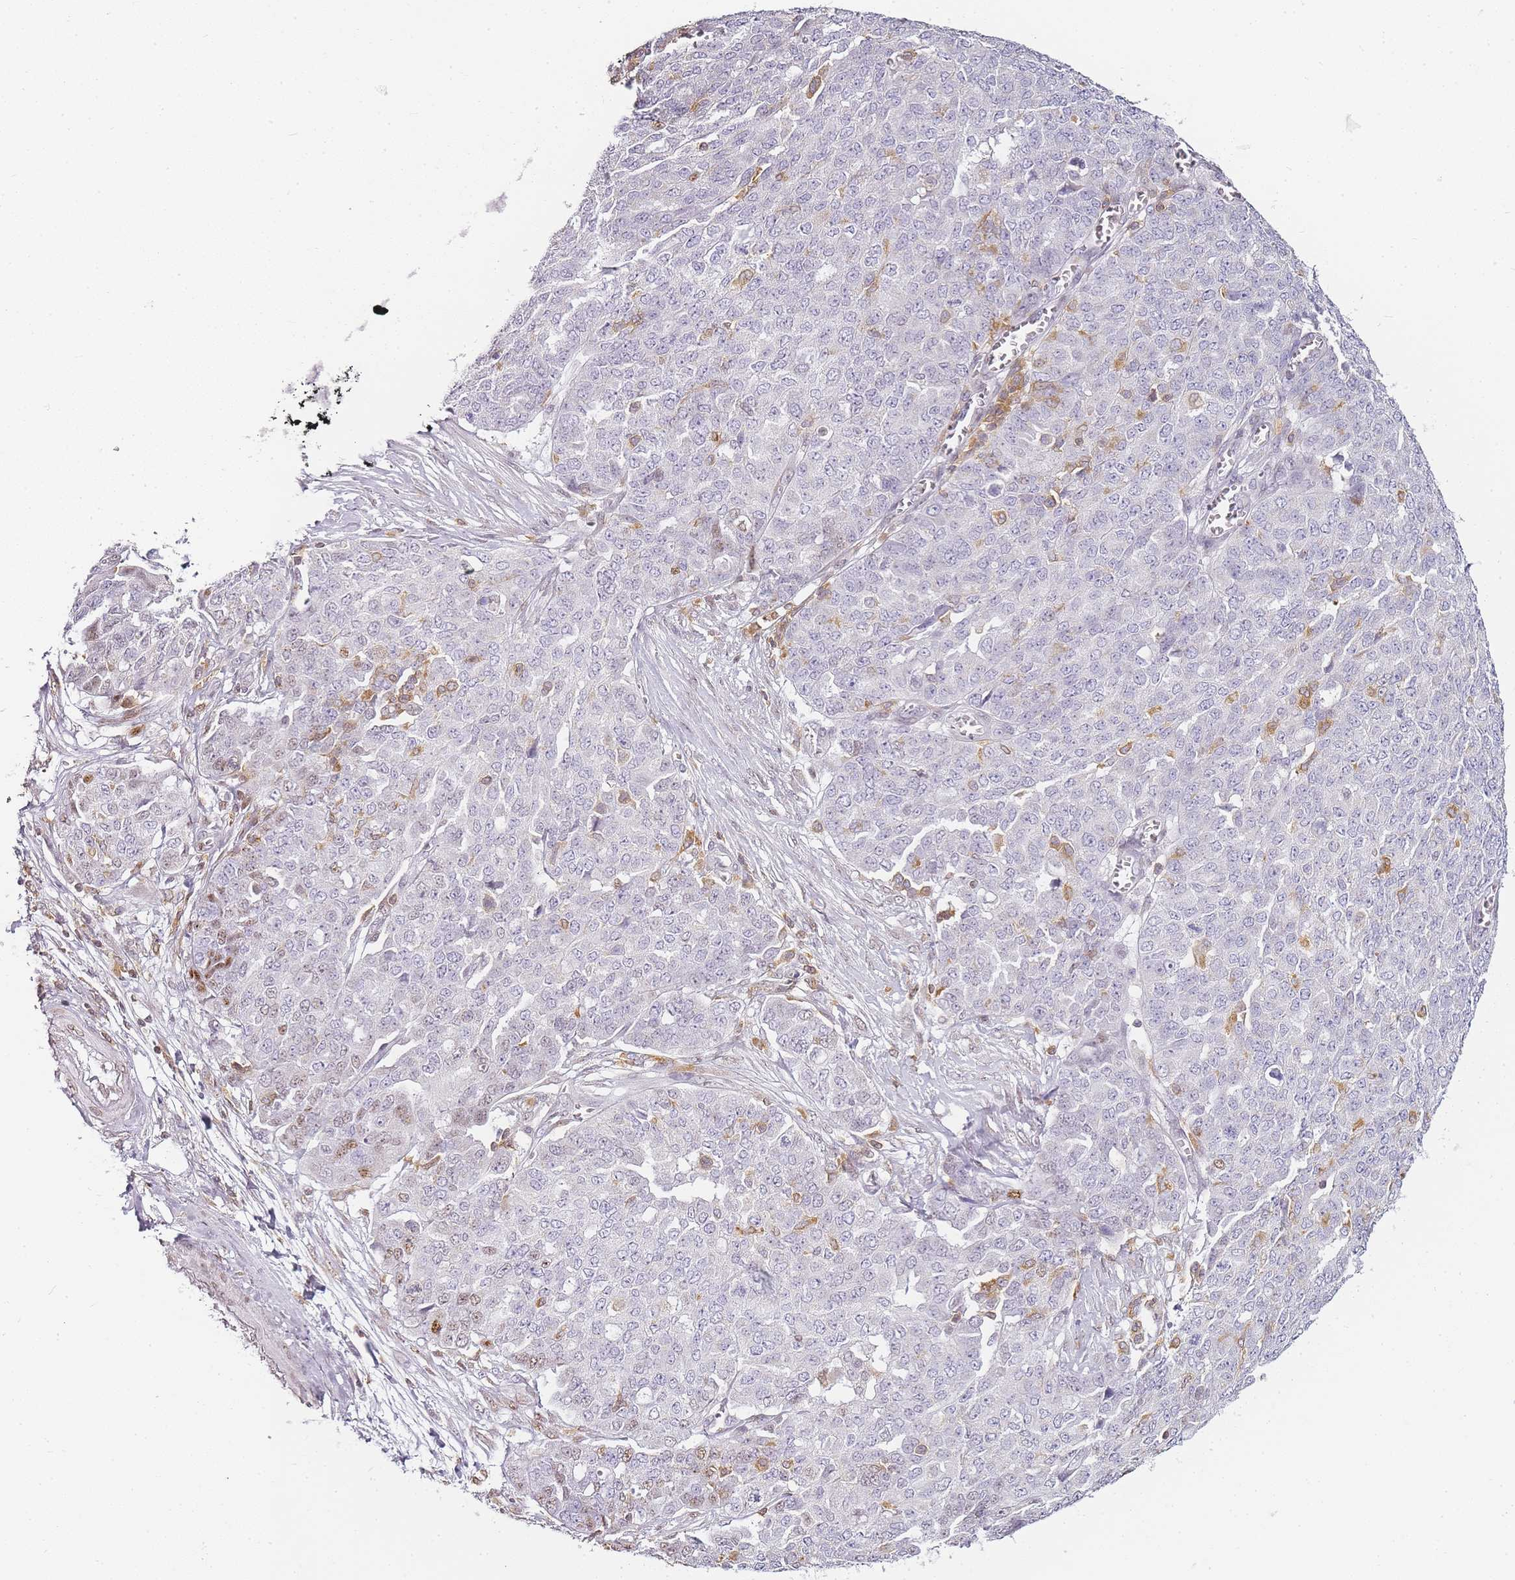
{"staining": {"intensity": "negative", "quantity": "none", "location": "none"}, "tissue": "ovarian cancer", "cell_type": "Tumor cells", "image_type": "cancer", "snomed": [{"axis": "morphology", "description": "Cystadenocarcinoma, serous, NOS"}, {"axis": "topography", "description": "Soft tissue"}, {"axis": "topography", "description": "Ovary"}], "caption": "A high-resolution micrograph shows immunohistochemistry staining of ovarian cancer (serous cystadenocarcinoma), which exhibits no significant staining in tumor cells.", "gene": "JAKMIP1", "patient": {"sex": "female", "age": 57}}